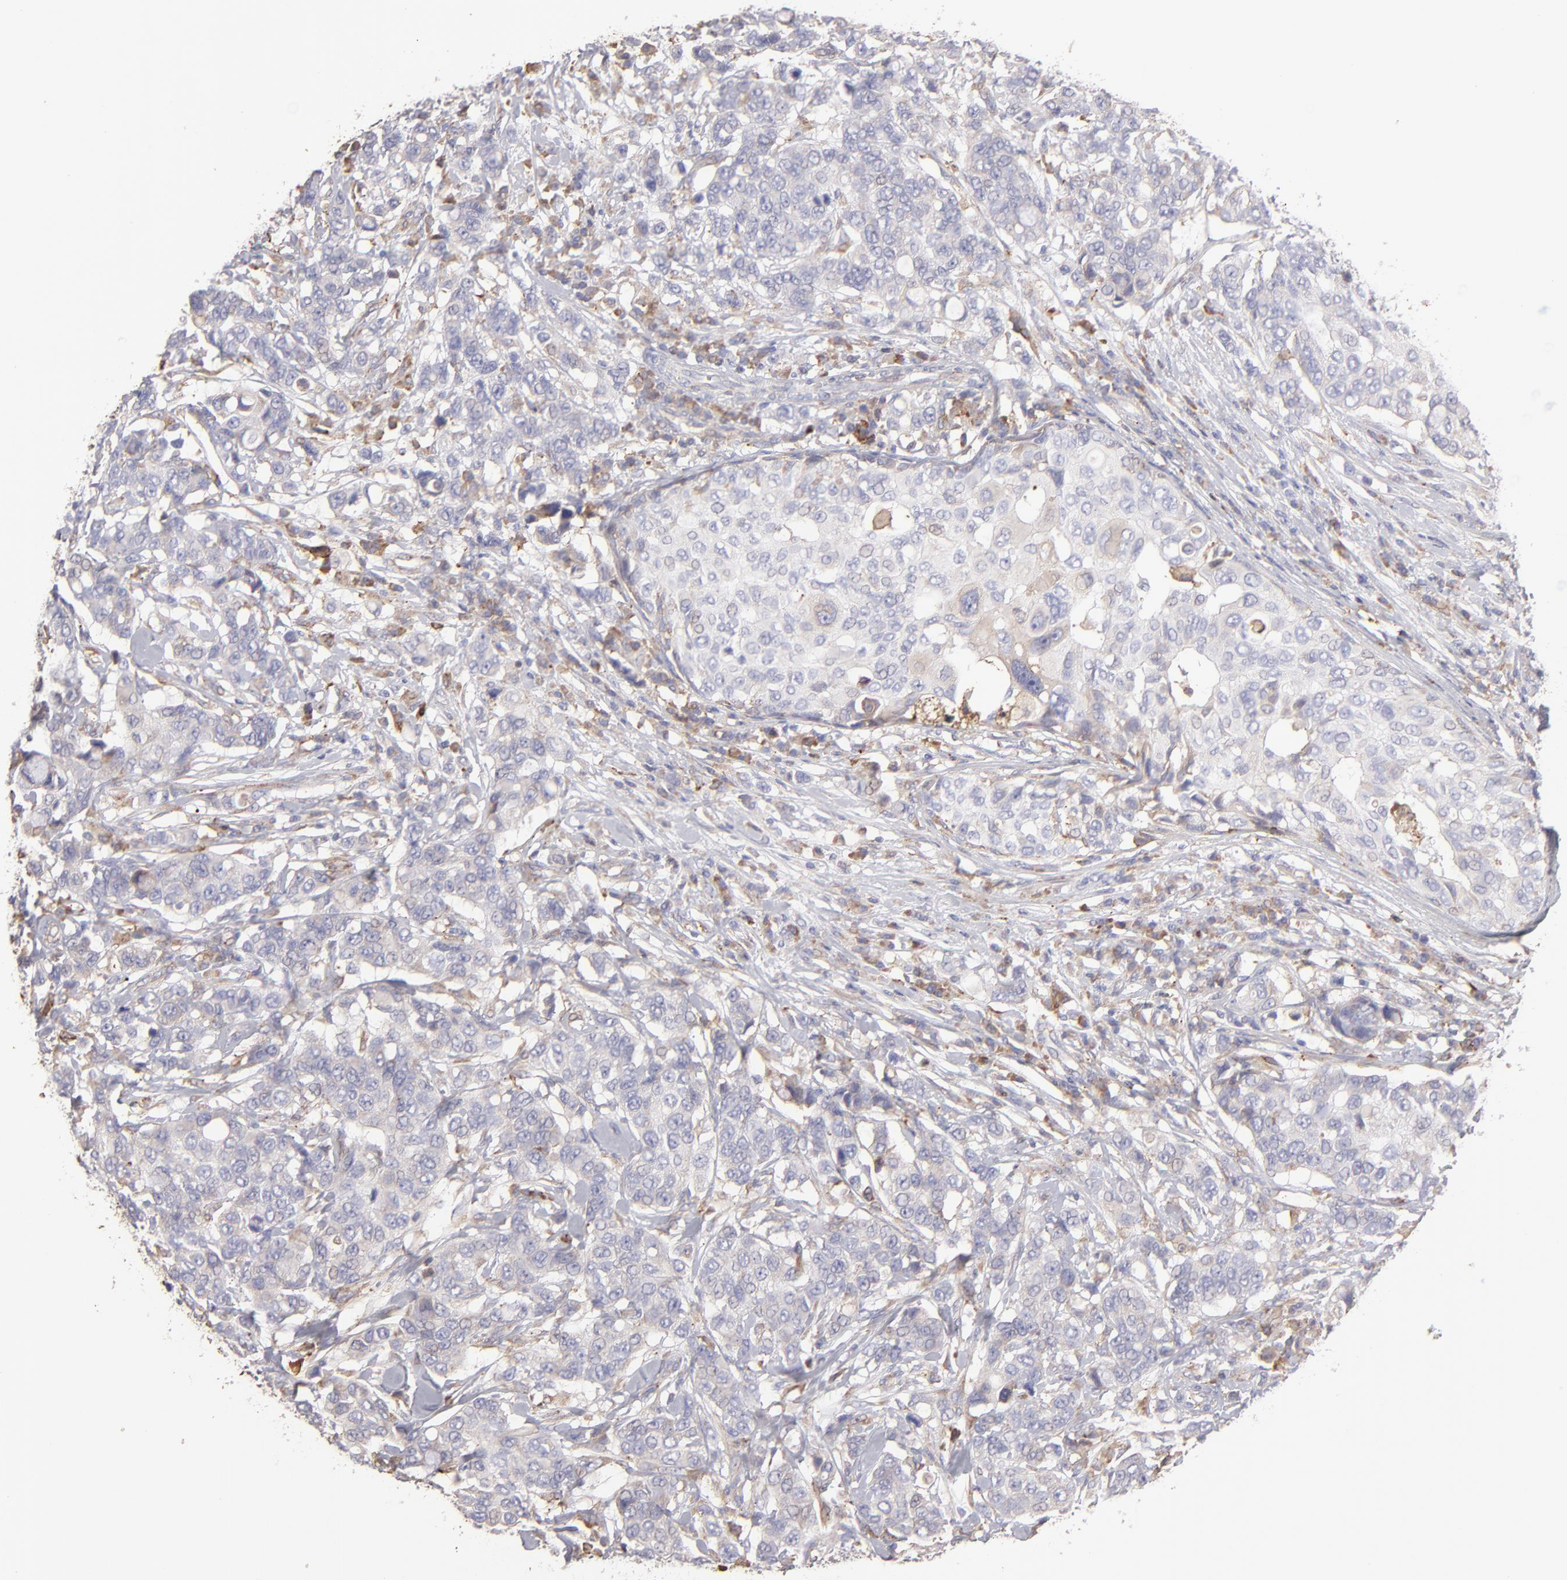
{"staining": {"intensity": "weak", "quantity": "25%-75%", "location": "cytoplasmic/membranous"}, "tissue": "breast cancer", "cell_type": "Tumor cells", "image_type": "cancer", "snomed": [{"axis": "morphology", "description": "Duct carcinoma"}, {"axis": "topography", "description": "Breast"}], "caption": "Breast infiltrating ductal carcinoma was stained to show a protein in brown. There is low levels of weak cytoplasmic/membranous staining in about 25%-75% of tumor cells. (IHC, brightfield microscopy, high magnification).", "gene": "CALR", "patient": {"sex": "female", "age": 27}}